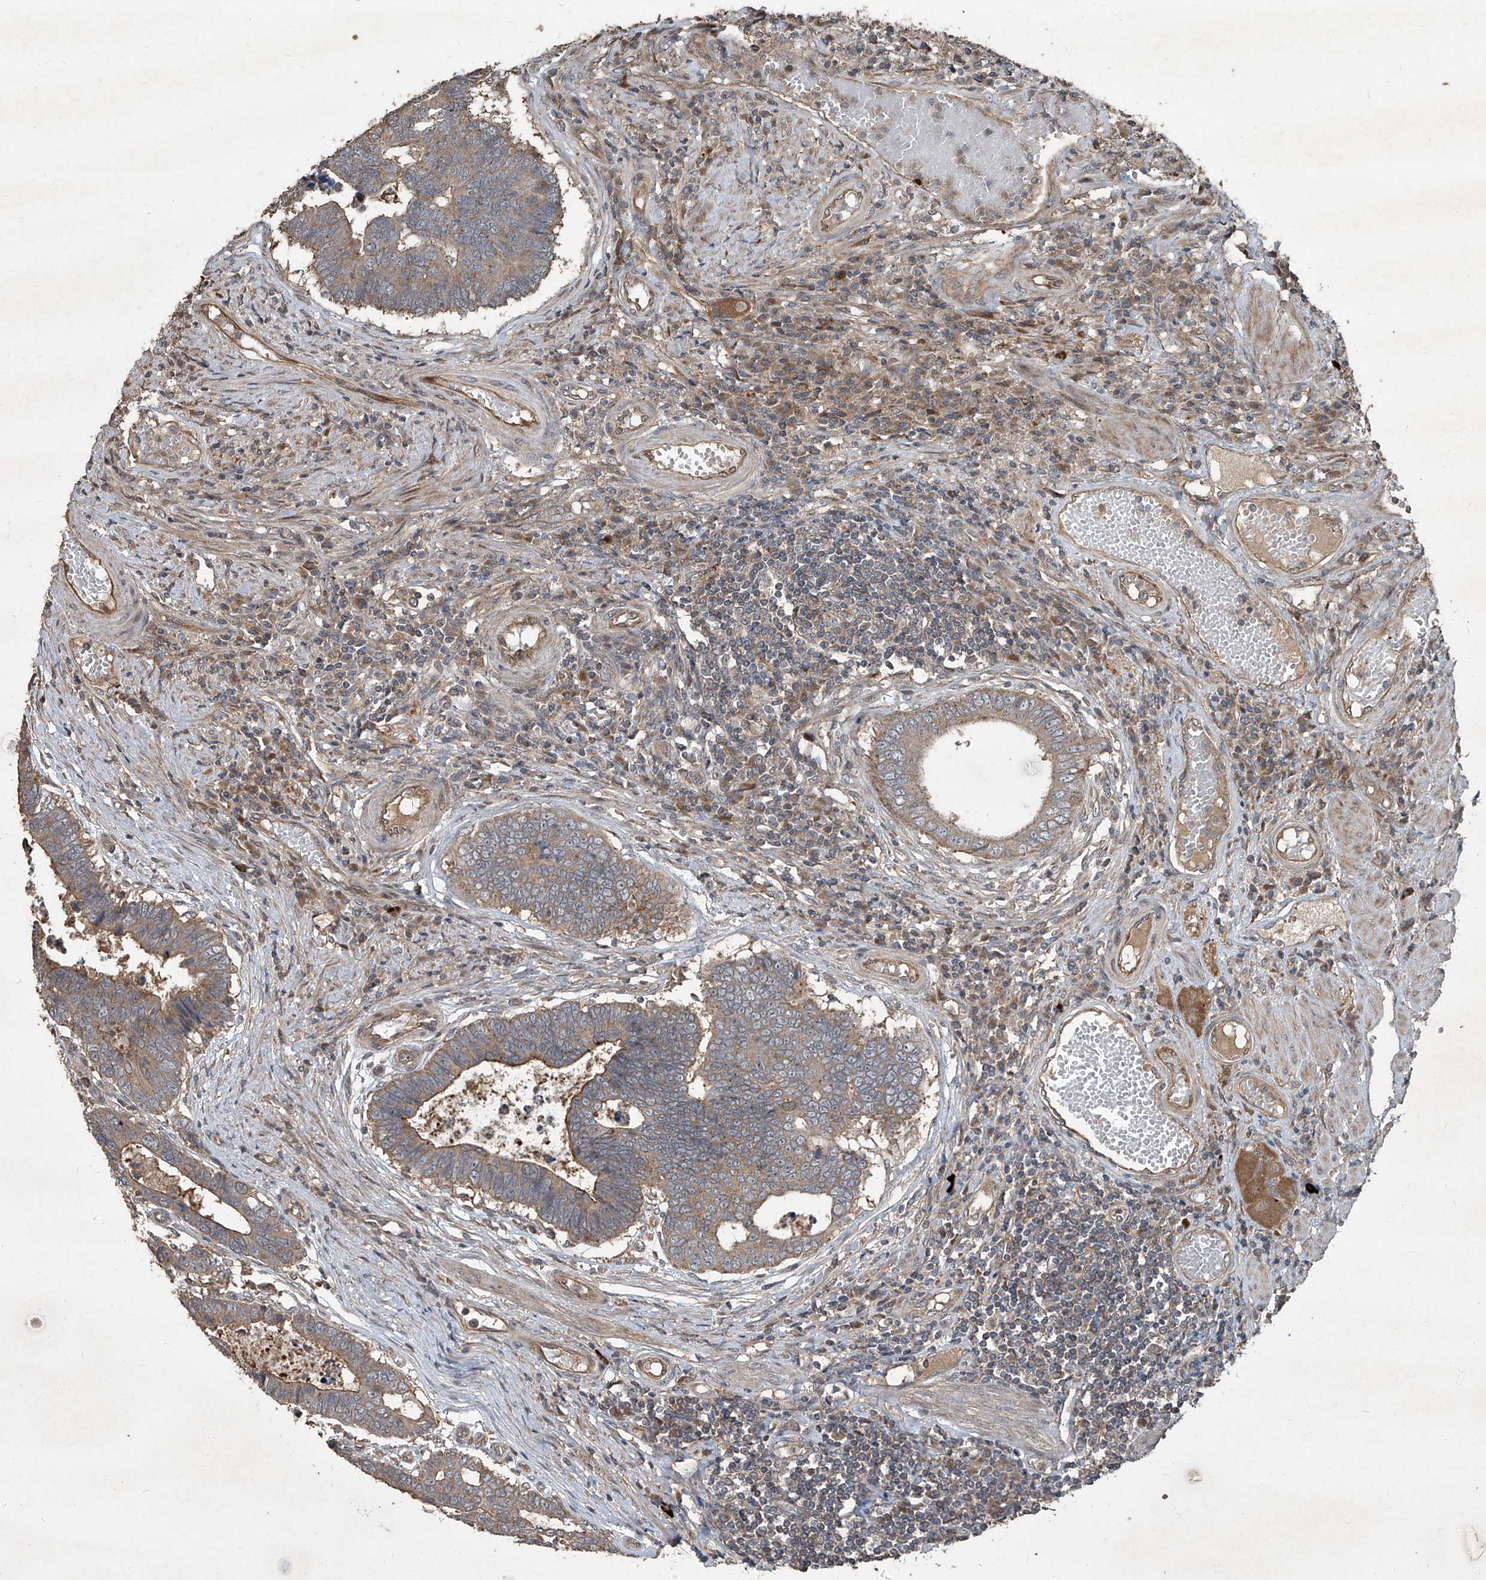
{"staining": {"intensity": "moderate", "quantity": ">75%", "location": "cytoplasmic/membranous"}, "tissue": "colorectal cancer", "cell_type": "Tumor cells", "image_type": "cancer", "snomed": [{"axis": "morphology", "description": "Adenocarcinoma, NOS"}, {"axis": "topography", "description": "Rectum"}], "caption": "Tumor cells exhibit medium levels of moderate cytoplasmic/membranous staining in about >75% of cells in colorectal cancer.", "gene": "CCN1", "patient": {"sex": "male", "age": 84}}